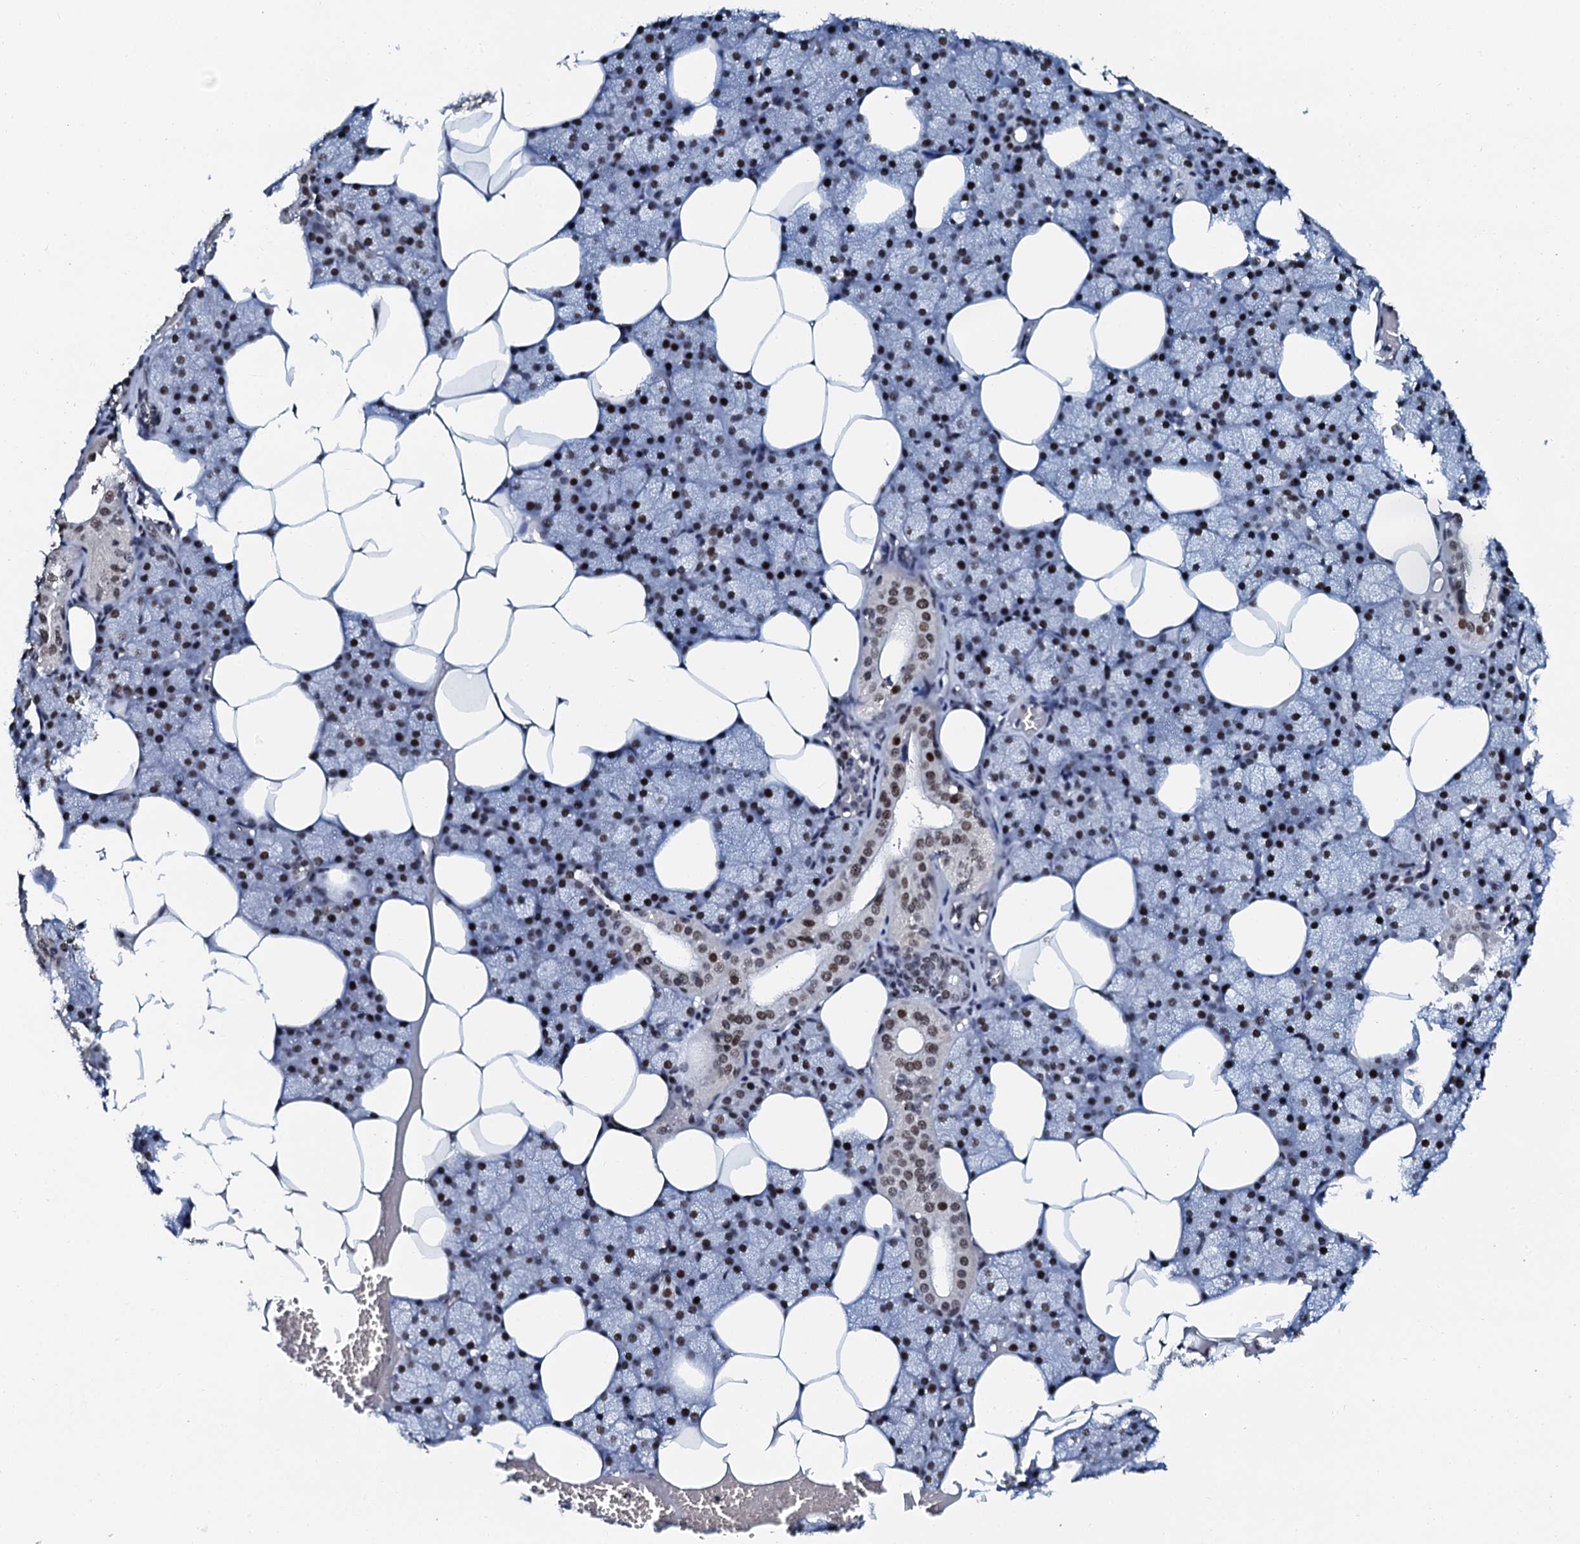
{"staining": {"intensity": "strong", "quantity": ">75%", "location": "nuclear"}, "tissue": "salivary gland", "cell_type": "Glandular cells", "image_type": "normal", "snomed": [{"axis": "morphology", "description": "Normal tissue, NOS"}, {"axis": "topography", "description": "Salivary gland"}], "caption": "Glandular cells demonstrate high levels of strong nuclear expression in approximately >75% of cells in normal salivary gland. The protein is stained brown, and the nuclei are stained in blue (DAB (3,3'-diaminobenzidine) IHC with brightfield microscopy, high magnification).", "gene": "SLTM", "patient": {"sex": "male", "age": 62}}